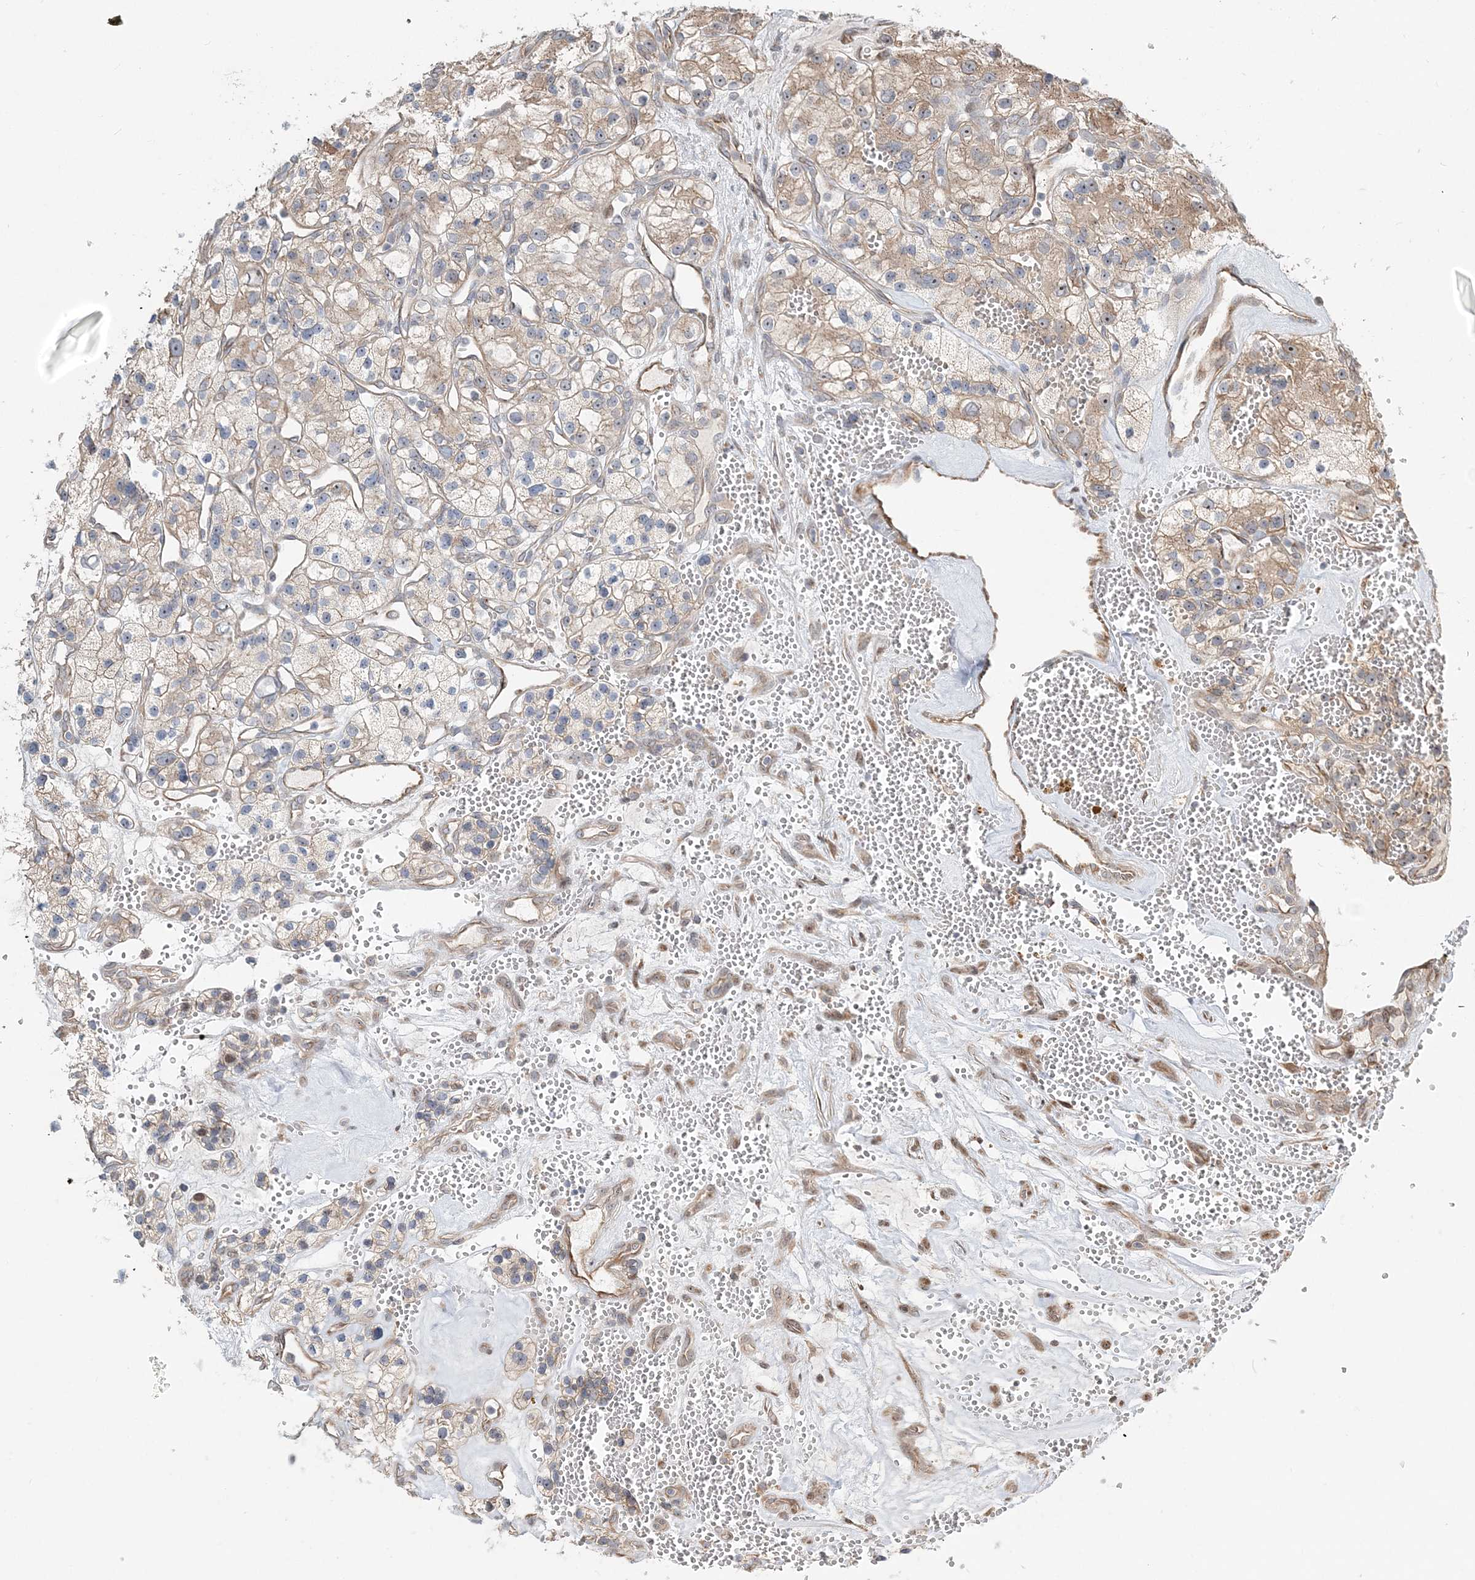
{"staining": {"intensity": "moderate", "quantity": "25%-75%", "location": "cytoplasmic/membranous,nuclear"}, "tissue": "renal cancer", "cell_type": "Tumor cells", "image_type": "cancer", "snomed": [{"axis": "morphology", "description": "Adenocarcinoma, NOS"}, {"axis": "topography", "description": "Kidney"}], "caption": "Immunohistochemical staining of human renal cancer (adenocarcinoma) reveals medium levels of moderate cytoplasmic/membranous and nuclear expression in about 25%-75% of tumor cells.", "gene": "CXXC5", "patient": {"sex": "female", "age": 57}}